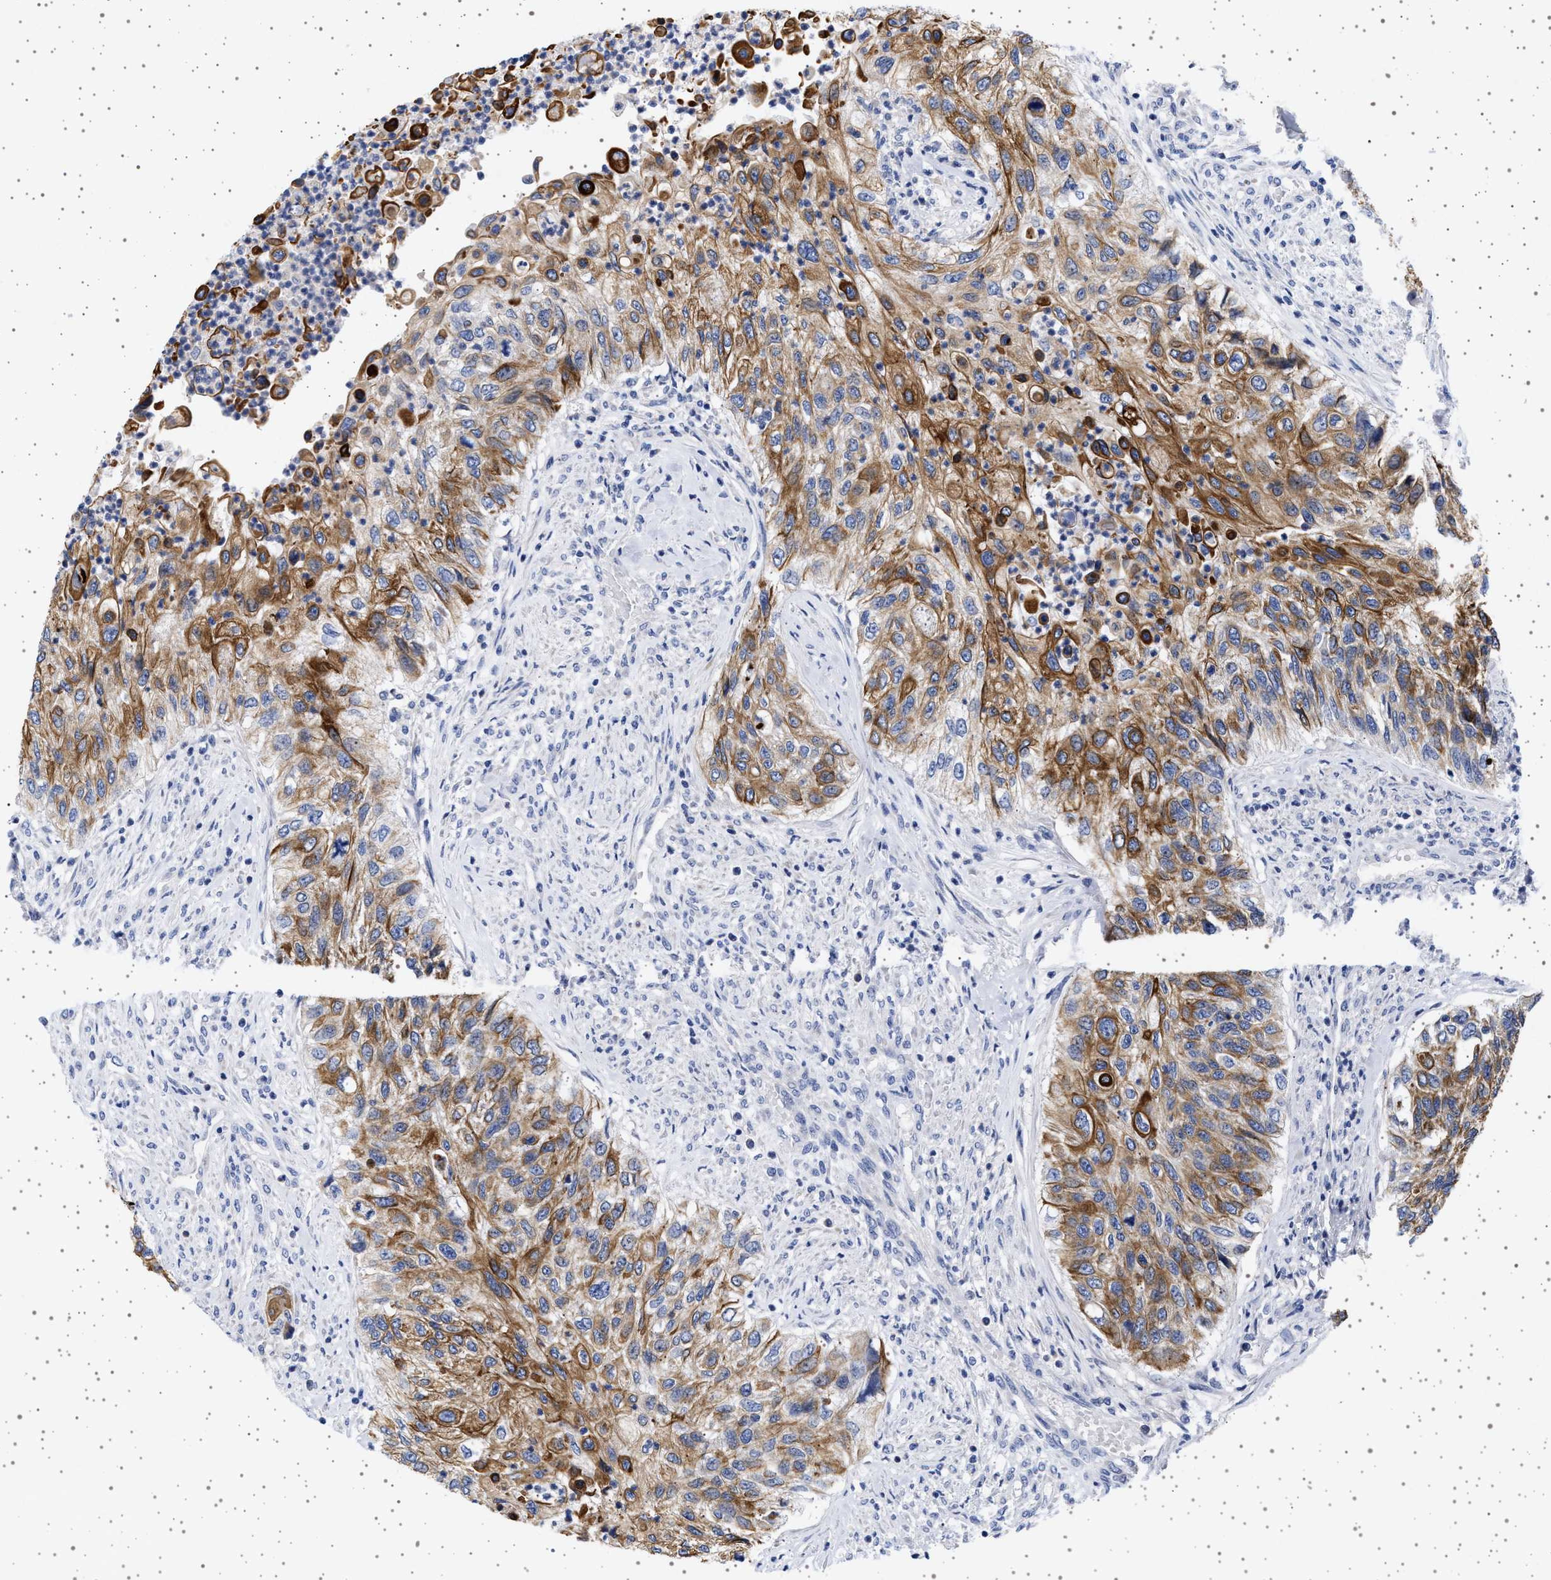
{"staining": {"intensity": "moderate", "quantity": ">75%", "location": "cytoplasmic/membranous"}, "tissue": "urothelial cancer", "cell_type": "Tumor cells", "image_type": "cancer", "snomed": [{"axis": "morphology", "description": "Urothelial carcinoma, High grade"}, {"axis": "topography", "description": "Urinary bladder"}], "caption": "IHC photomicrograph of neoplastic tissue: human urothelial cancer stained using immunohistochemistry (IHC) displays medium levels of moderate protein expression localized specifically in the cytoplasmic/membranous of tumor cells, appearing as a cytoplasmic/membranous brown color.", "gene": "TRMT10B", "patient": {"sex": "female", "age": 60}}